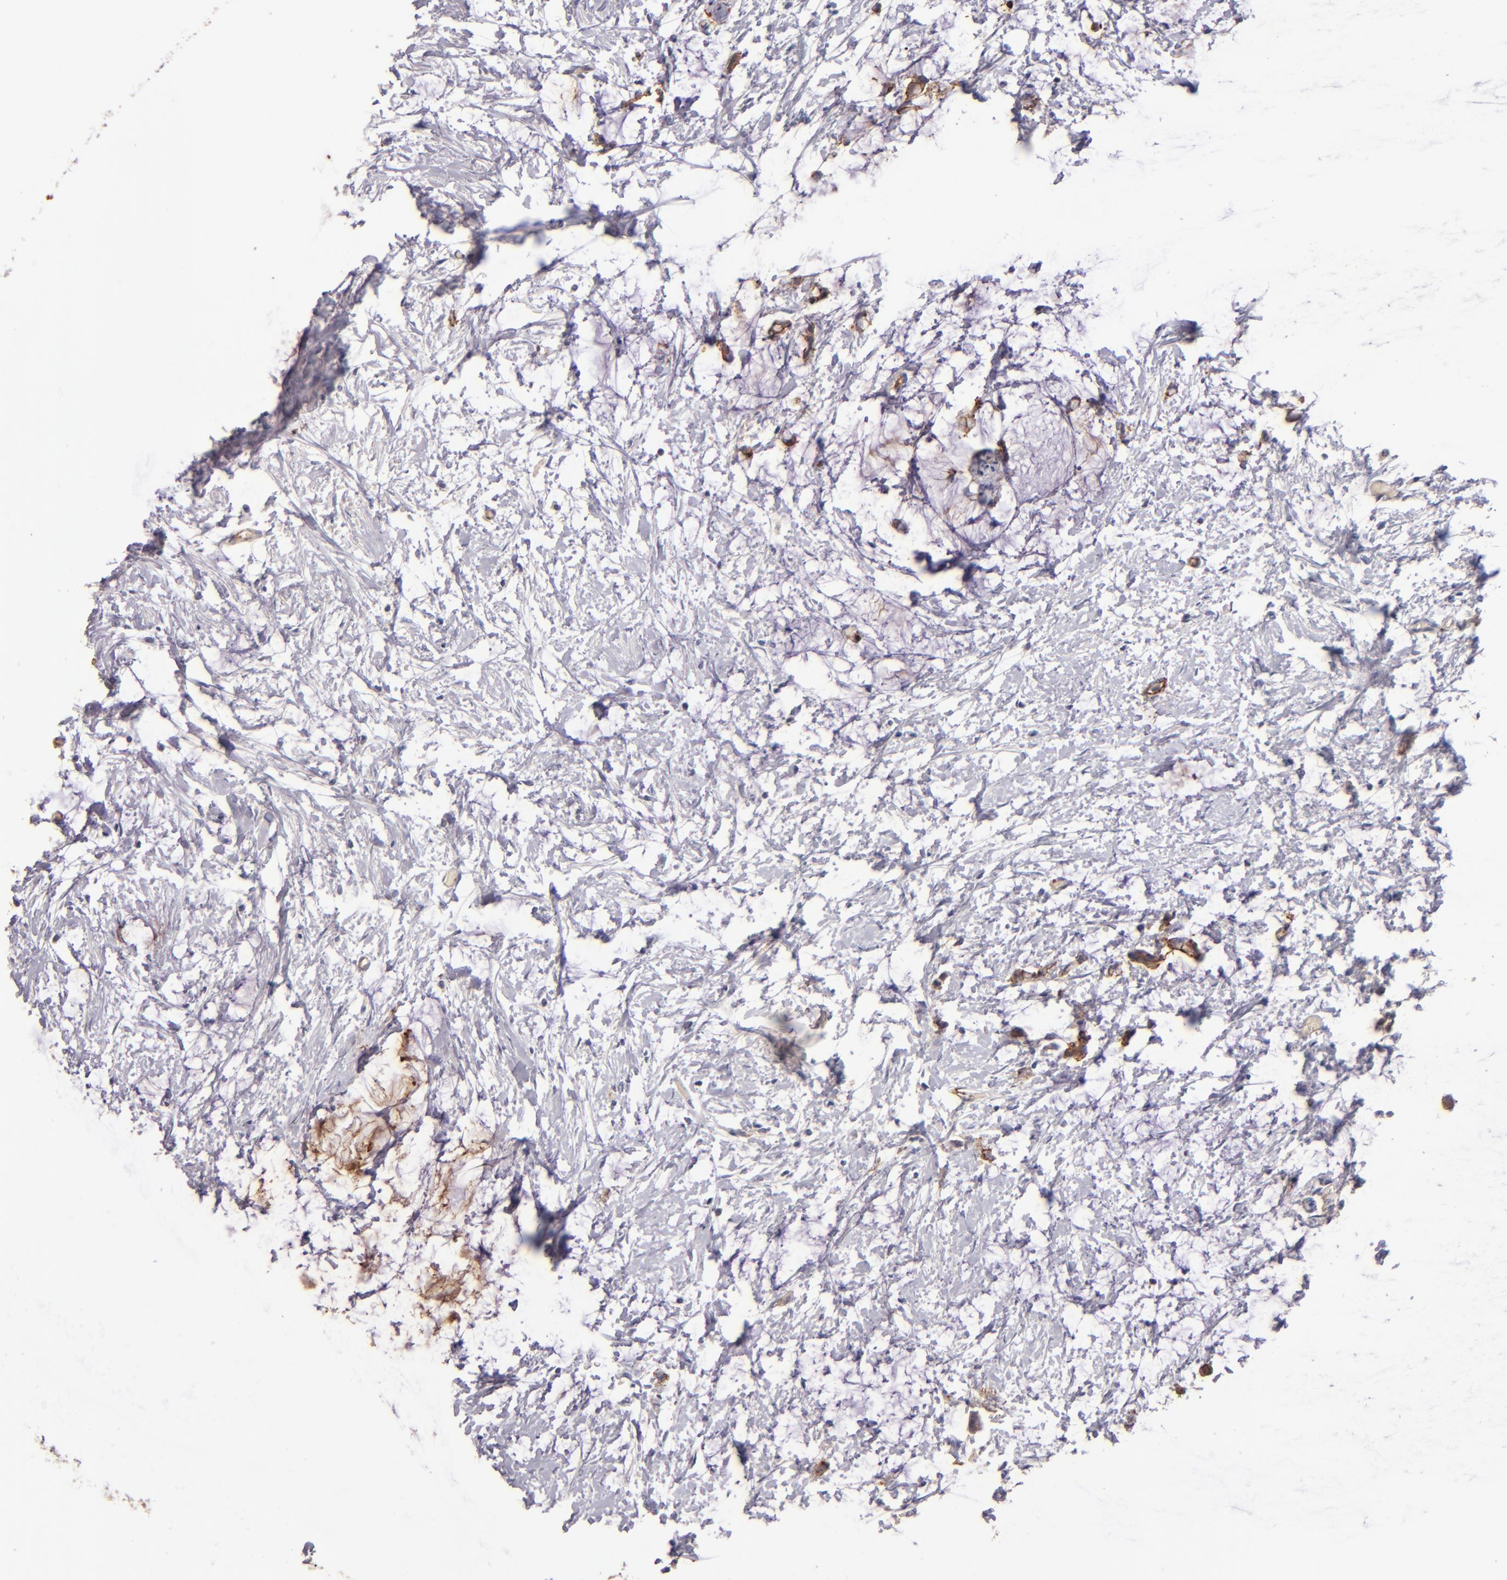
{"staining": {"intensity": "moderate", "quantity": "25%-75%", "location": "cytoplasmic/membranous"}, "tissue": "colorectal cancer", "cell_type": "Tumor cells", "image_type": "cancer", "snomed": [{"axis": "morphology", "description": "Normal tissue, NOS"}, {"axis": "morphology", "description": "Adenocarcinoma, NOS"}, {"axis": "topography", "description": "Colon"}, {"axis": "topography", "description": "Peripheral nerve tissue"}], "caption": "The immunohistochemical stain highlights moderate cytoplasmic/membranous positivity in tumor cells of adenocarcinoma (colorectal) tissue. The staining was performed using DAB to visualize the protein expression in brown, while the nuclei were stained in blue with hematoxylin (Magnification: 20x).", "gene": "CLDN5", "patient": {"sex": "male", "age": 14}}